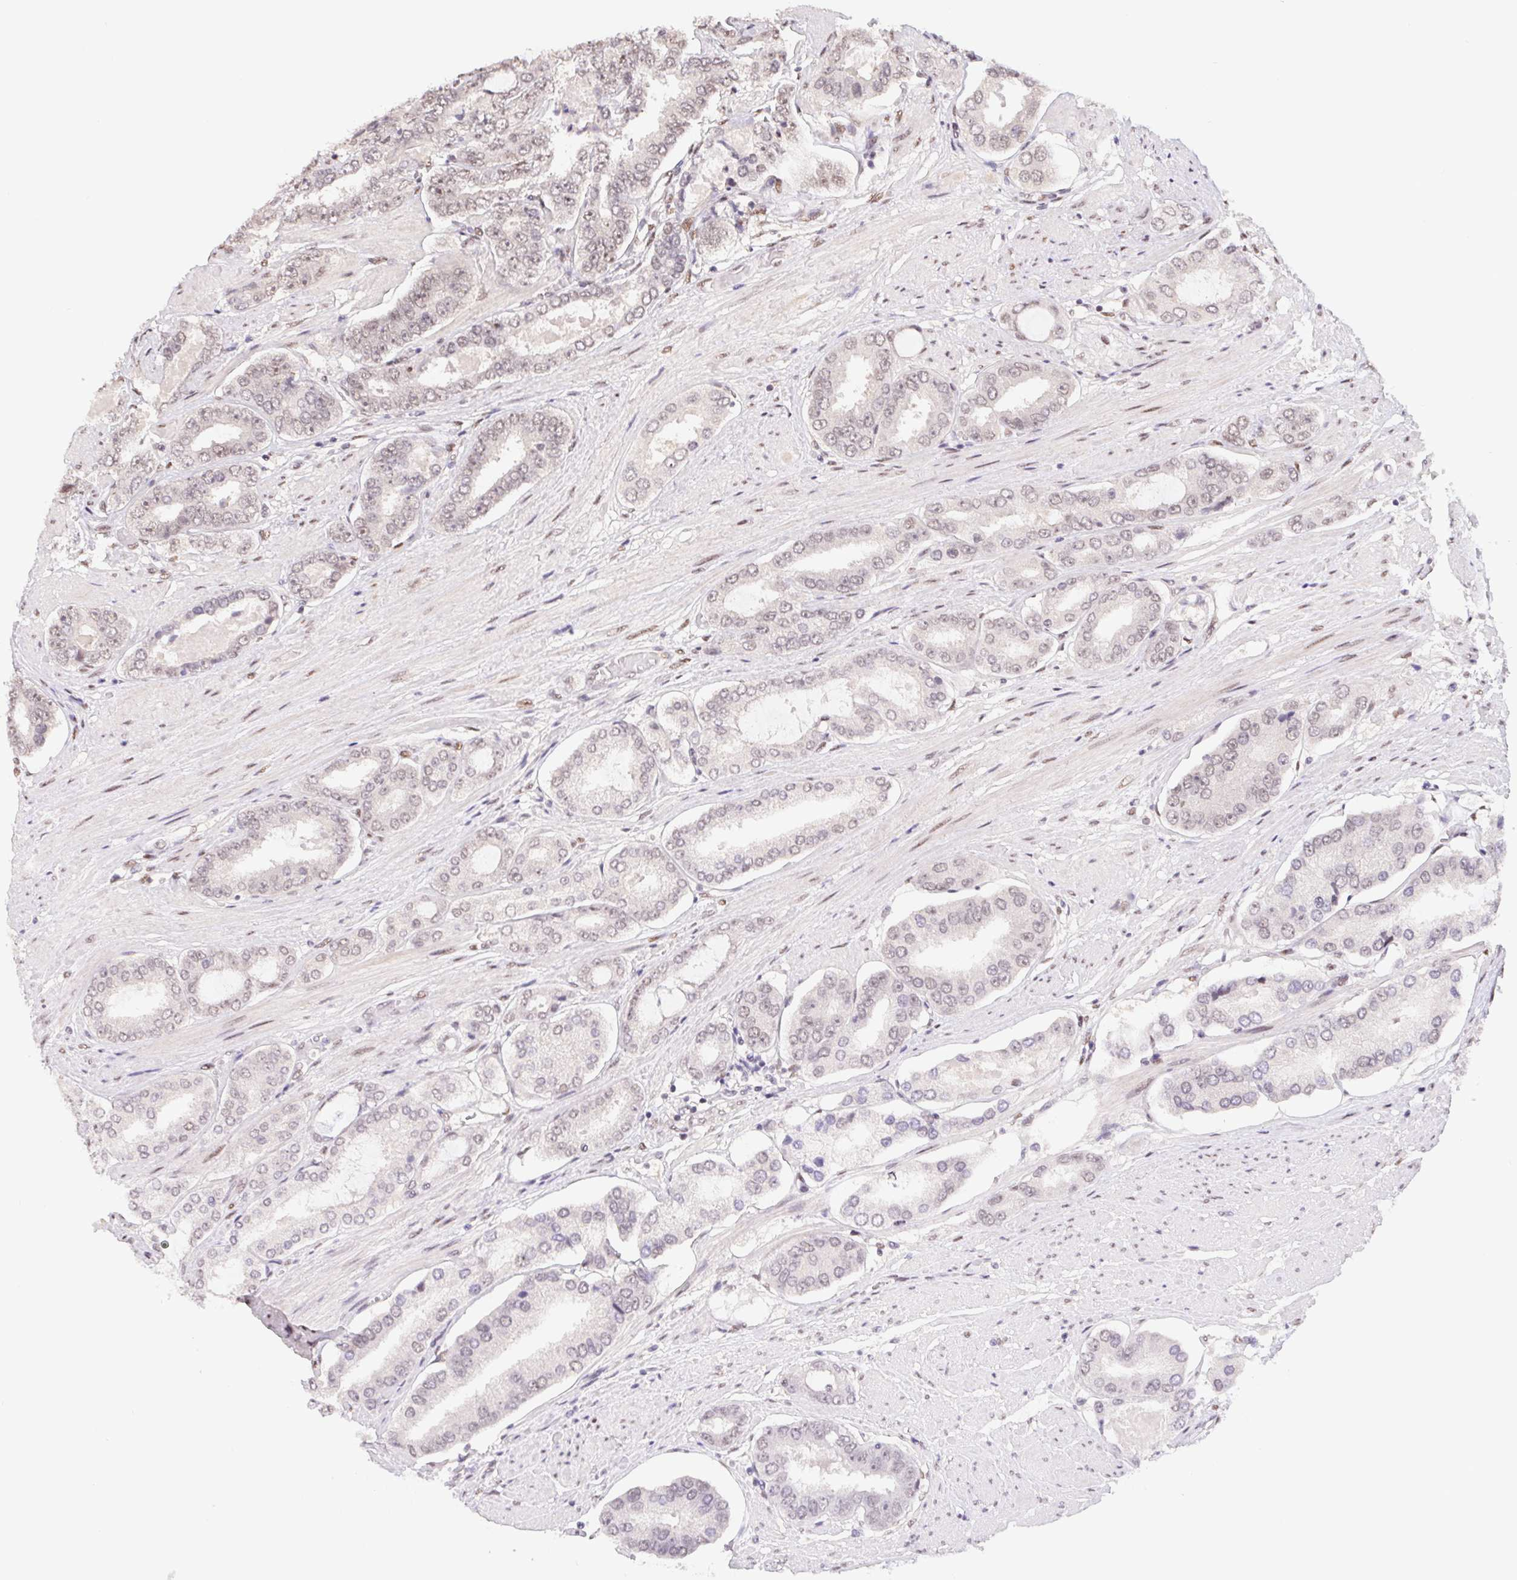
{"staining": {"intensity": "weak", "quantity": "<25%", "location": "nuclear"}, "tissue": "prostate cancer", "cell_type": "Tumor cells", "image_type": "cancer", "snomed": [{"axis": "morphology", "description": "Adenocarcinoma, High grade"}, {"axis": "topography", "description": "Prostate"}], "caption": "The immunohistochemistry histopathology image has no significant staining in tumor cells of prostate high-grade adenocarcinoma tissue.", "gene": "CAND1", "patient": {"sex": "male", "age": 63}}